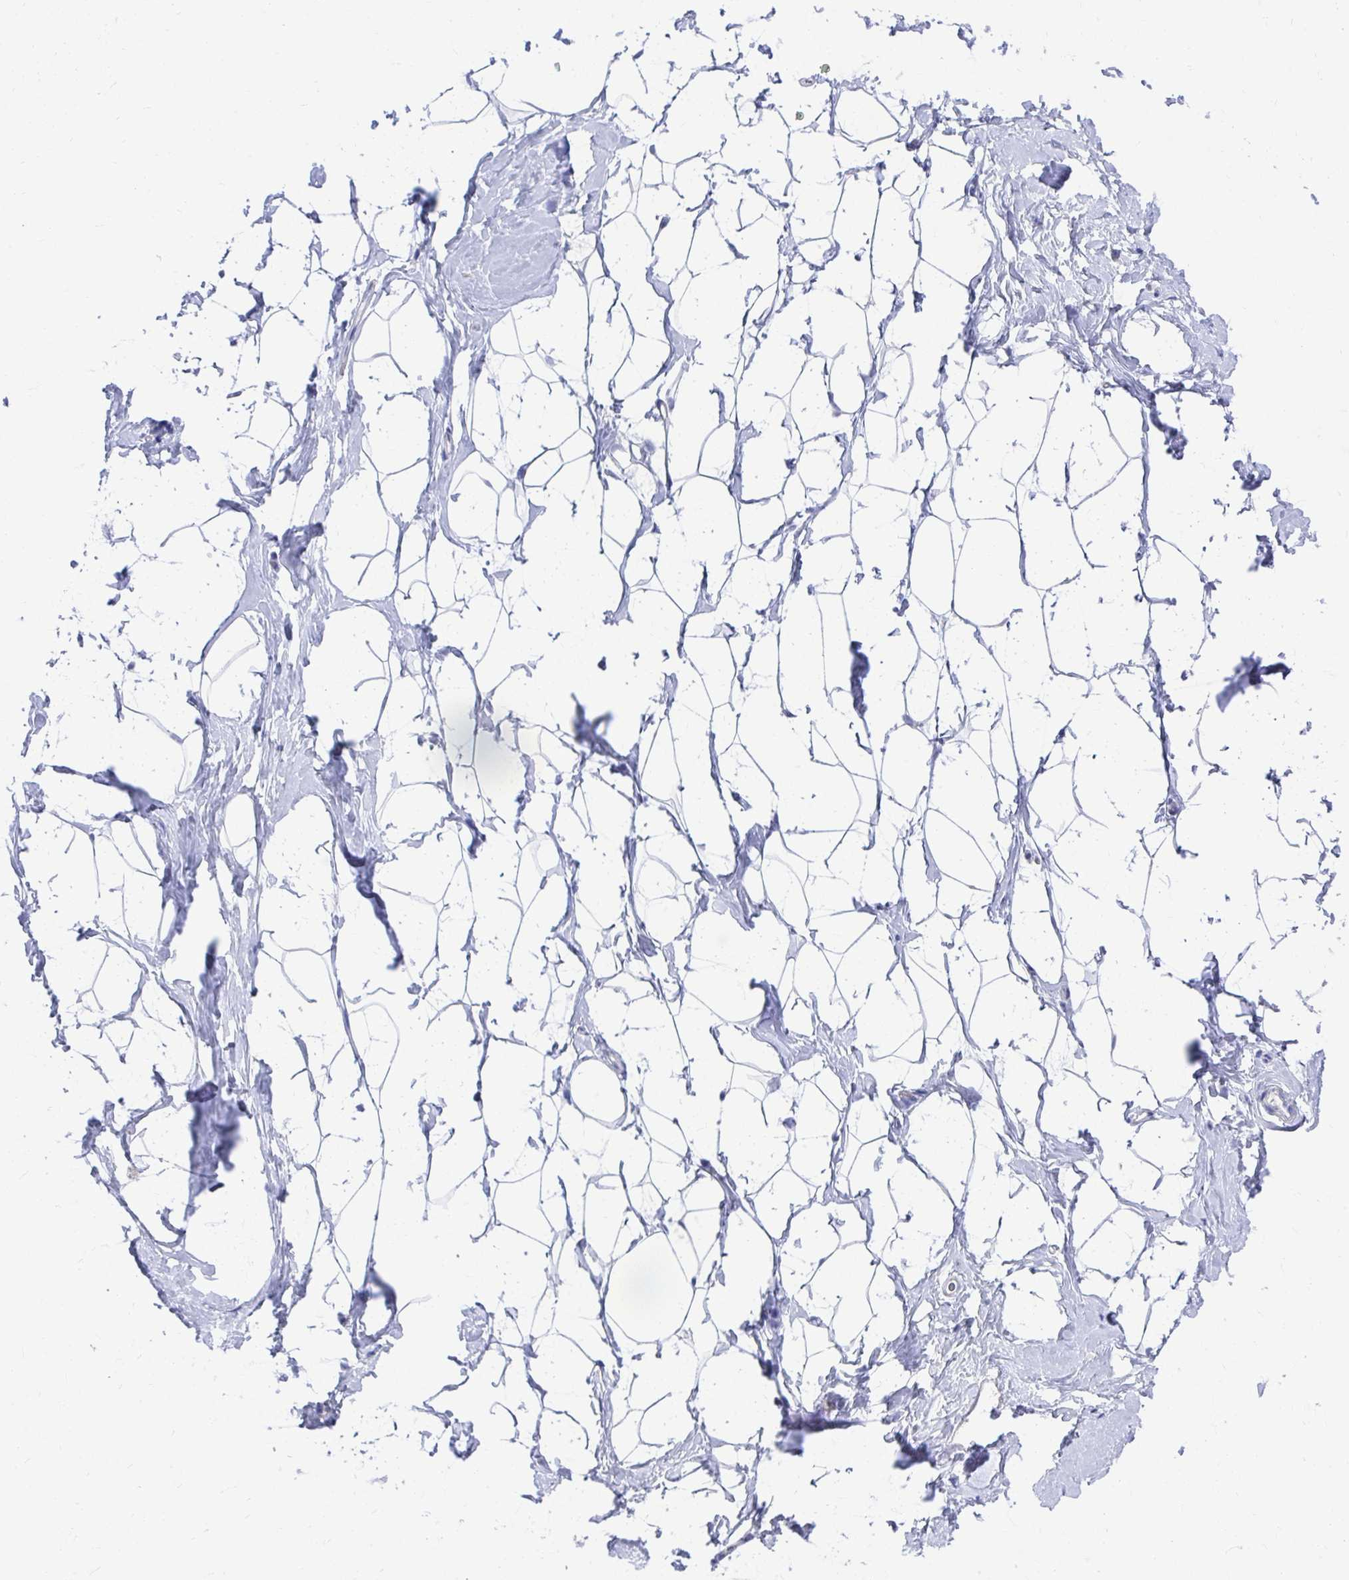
{"staining": {"intensity": "negative", "quantity": "none", "location": "none"}, "tissue": "breast", "cell_type": "Adipocytes", "image_type": "normal", "snomed": [{"axis": "morphology", "description": "Normal tissue, NOS"}, {"axis": "topography", "description": "Breast"}], "caption": "High magnification brightfield microscopy of normal breast stained with DAB (brown) and counterstained with hematoxylin (blue): adipocytes show no significant staining.", "gene": "TMPRSS2", "patient": {"sex": "female", "age": 32}}